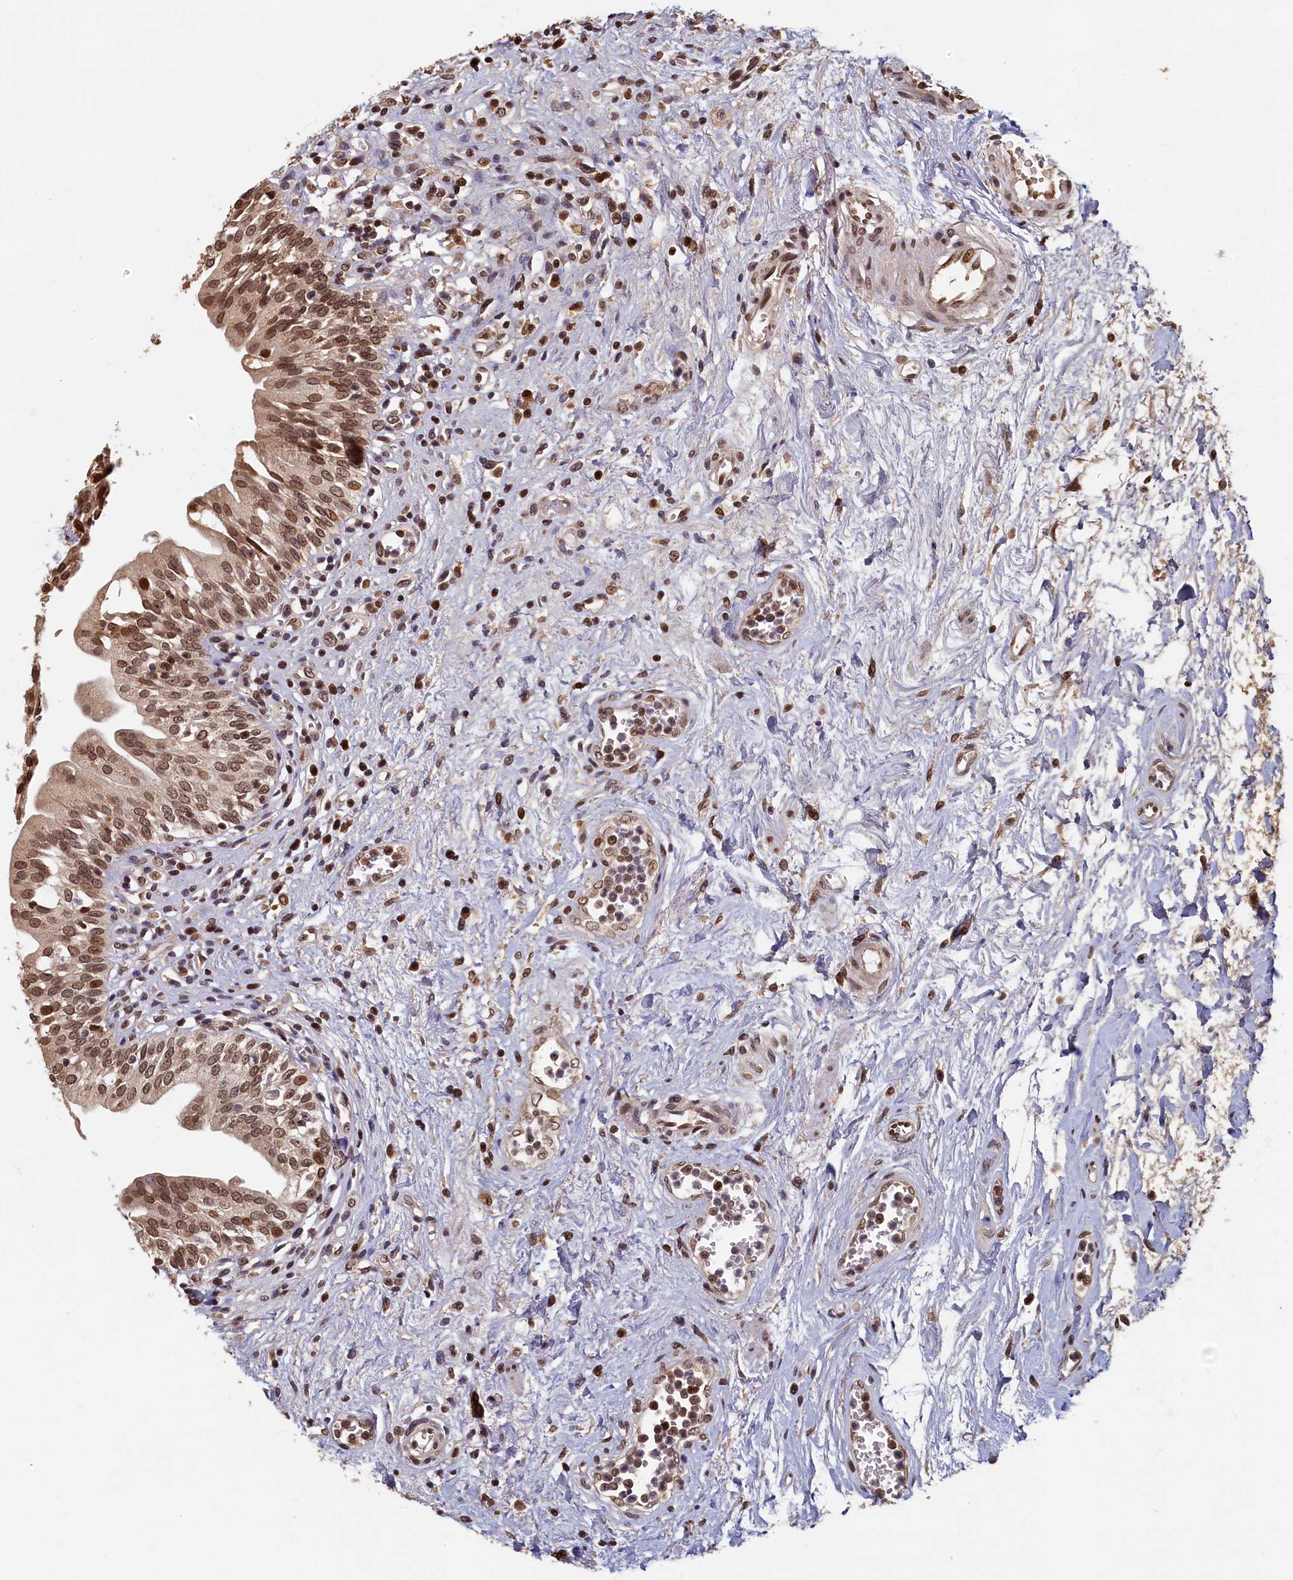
{"staining": {"intensity": "moderate", "quantity": ">75%", "location": "nuclear"}, "tissue": "urinary bladder", "cell_type": "Urothelial cells", "image_type": "normal", "snomed": [{"axis": "morphology", "description": "Normal tissue, NOS"}, {"axis": "morphology", "description": "Inflammation, NOS"}, {"axis": "topography", "description": "Urinary bladder"}], "caption": "The immunohistochemical stain labels moderate nuclear positivity in urothelial cells of normal urinary bladder.", "gene": "CKAP2L", "patient": {"sex": "male", "age": 63}}